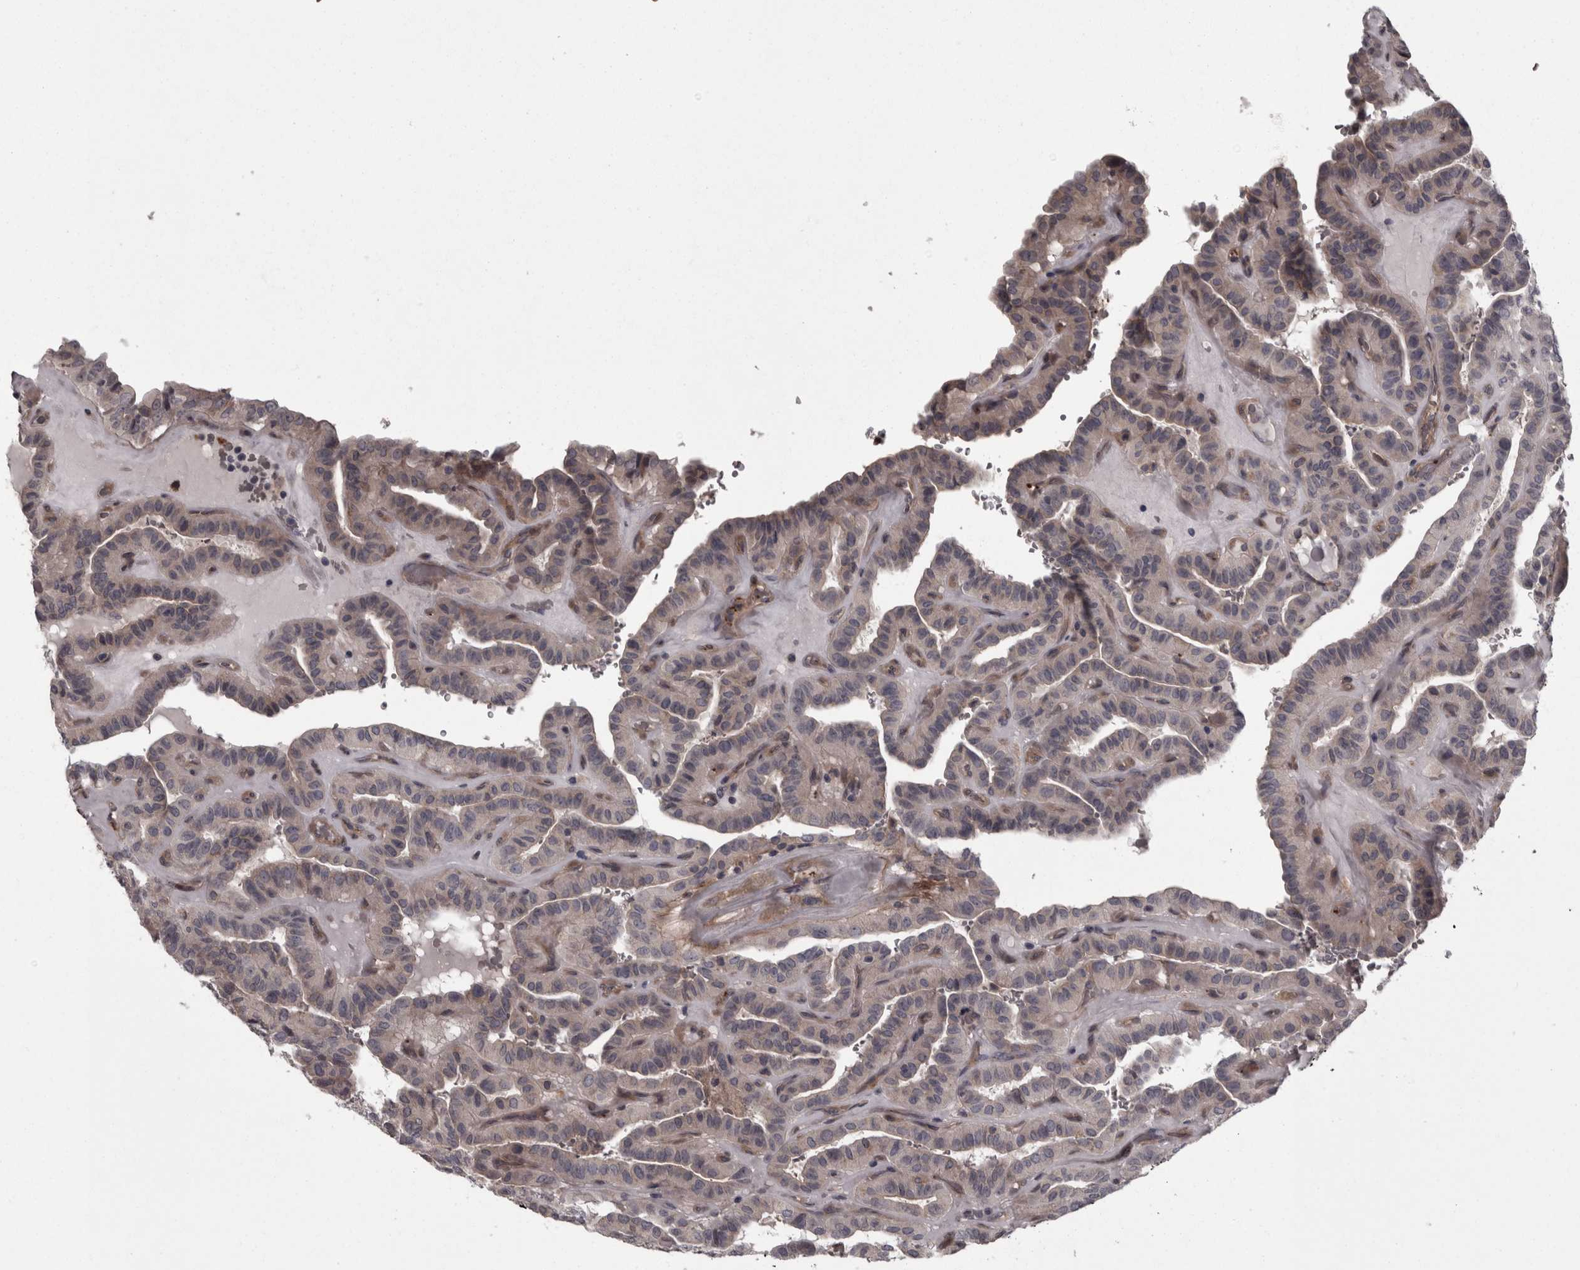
{"staining": {"intensity": "weak", "quantity": "25%-75%", "location": "cytoplasmic/membranous"}, "tissue": "thyroid cancer", "cell_type": "Tumor cells", "image_type": "cancer", "snomed": [{"axis": "morphology", "description": "Papillary adenocarcinoma, NOS"}, {"axis": "topography", "description": "Thyroid gland"}], "caption": "Thyroid cancer (papillary adenocarcinoma) stained for a protein (brown) demonstrates weak cytoplasmic/membranous positive staining in approximately 25%-75% of tumor cells.", "gene": "RSU1", "patient": {"sex": "male", "age": 77}}